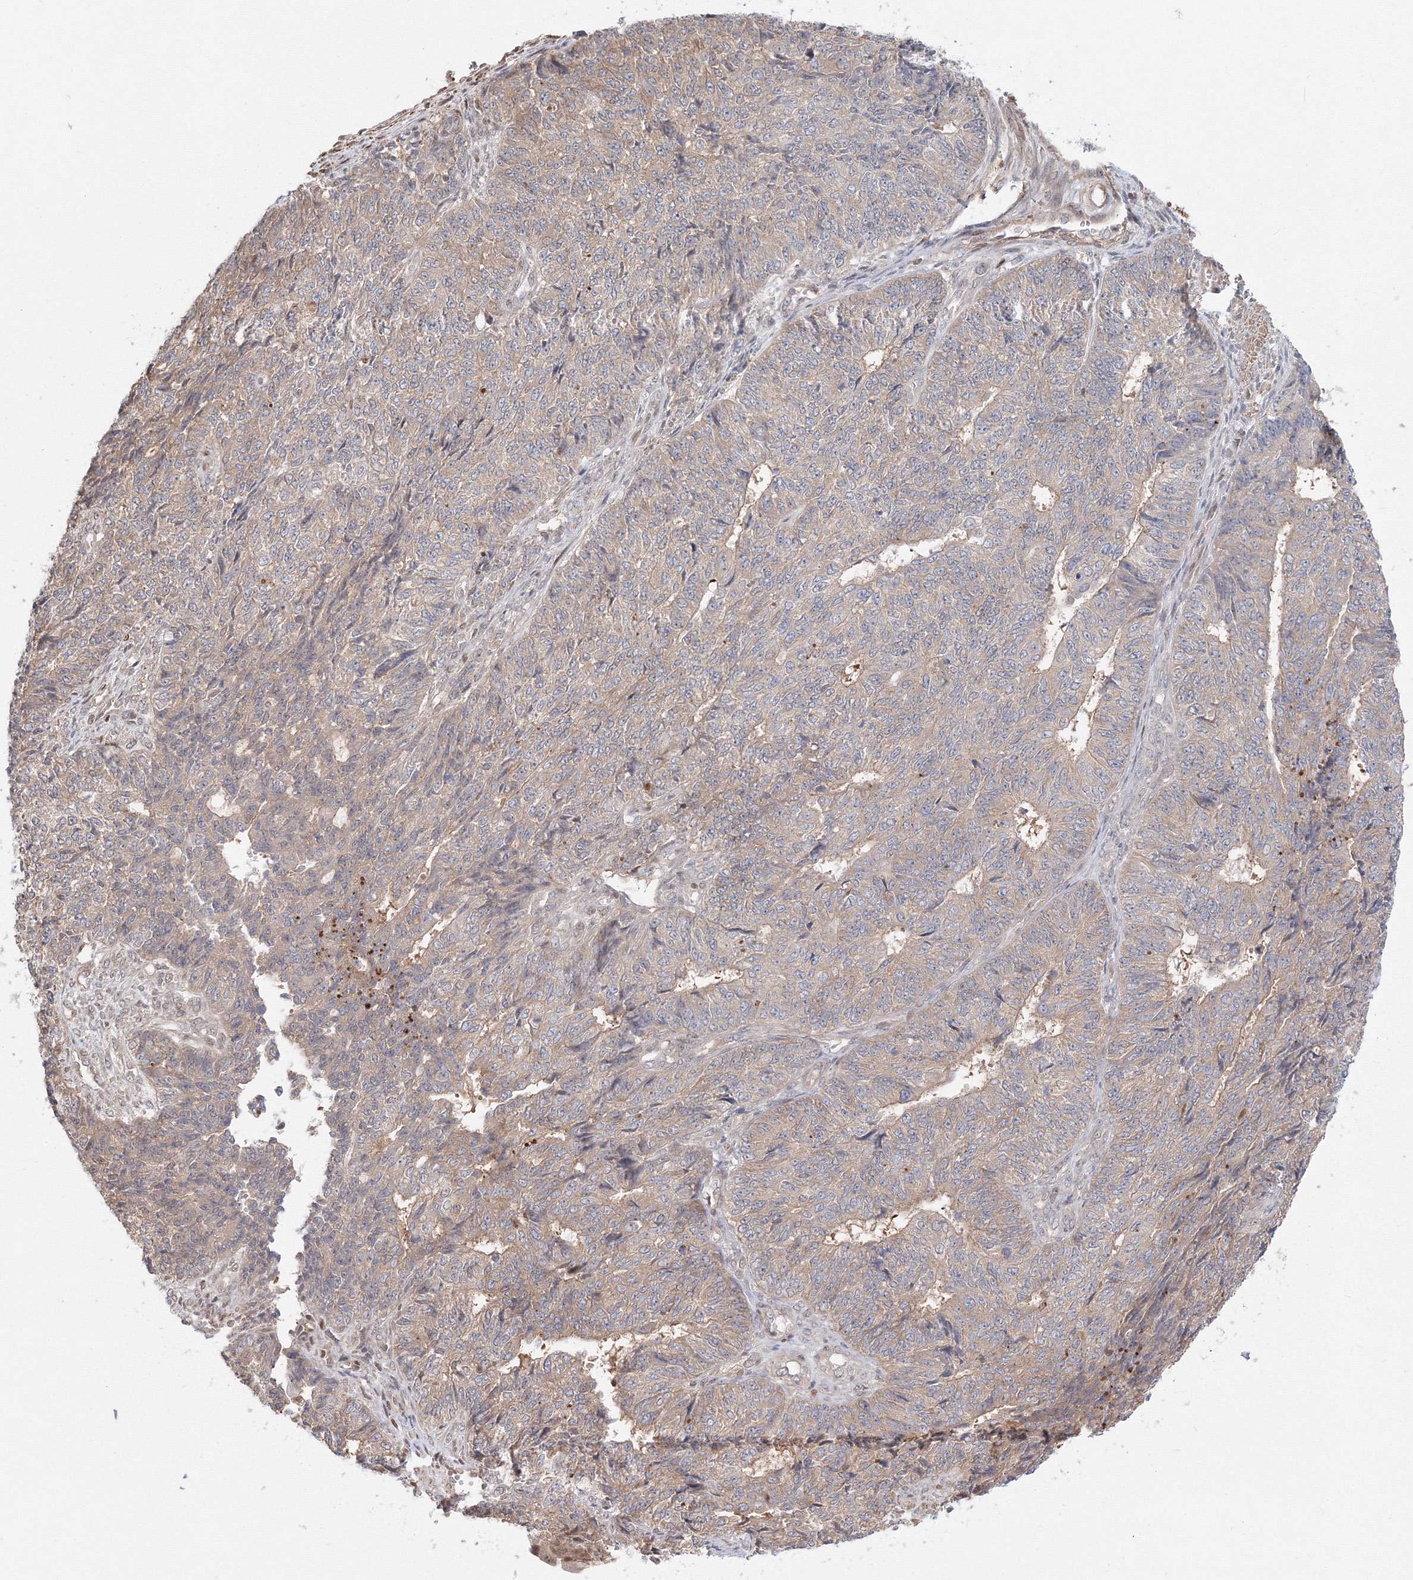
{"staining": {"intensity": "weak", "quantity": ">75%", "location": "cytoplasmic/membranous"}, "tissue": "endometrial cancer", "cell_type": "Tumor cells", "image_type": "cancer", "snomed": [{"axis": "morphology", "description": "Adenocarcinoma, NOS"}, {"axis": "topography", "description": "Endometrium"}], "caption": "Endometrial adenocarcinoma stained with a brown dye reveals weak cytoplasmic/membranous positive staining in approximately >75% of tumor cells.", "gene": "ARHGAP21", "patient": {"sex": "female", "age": 32}}